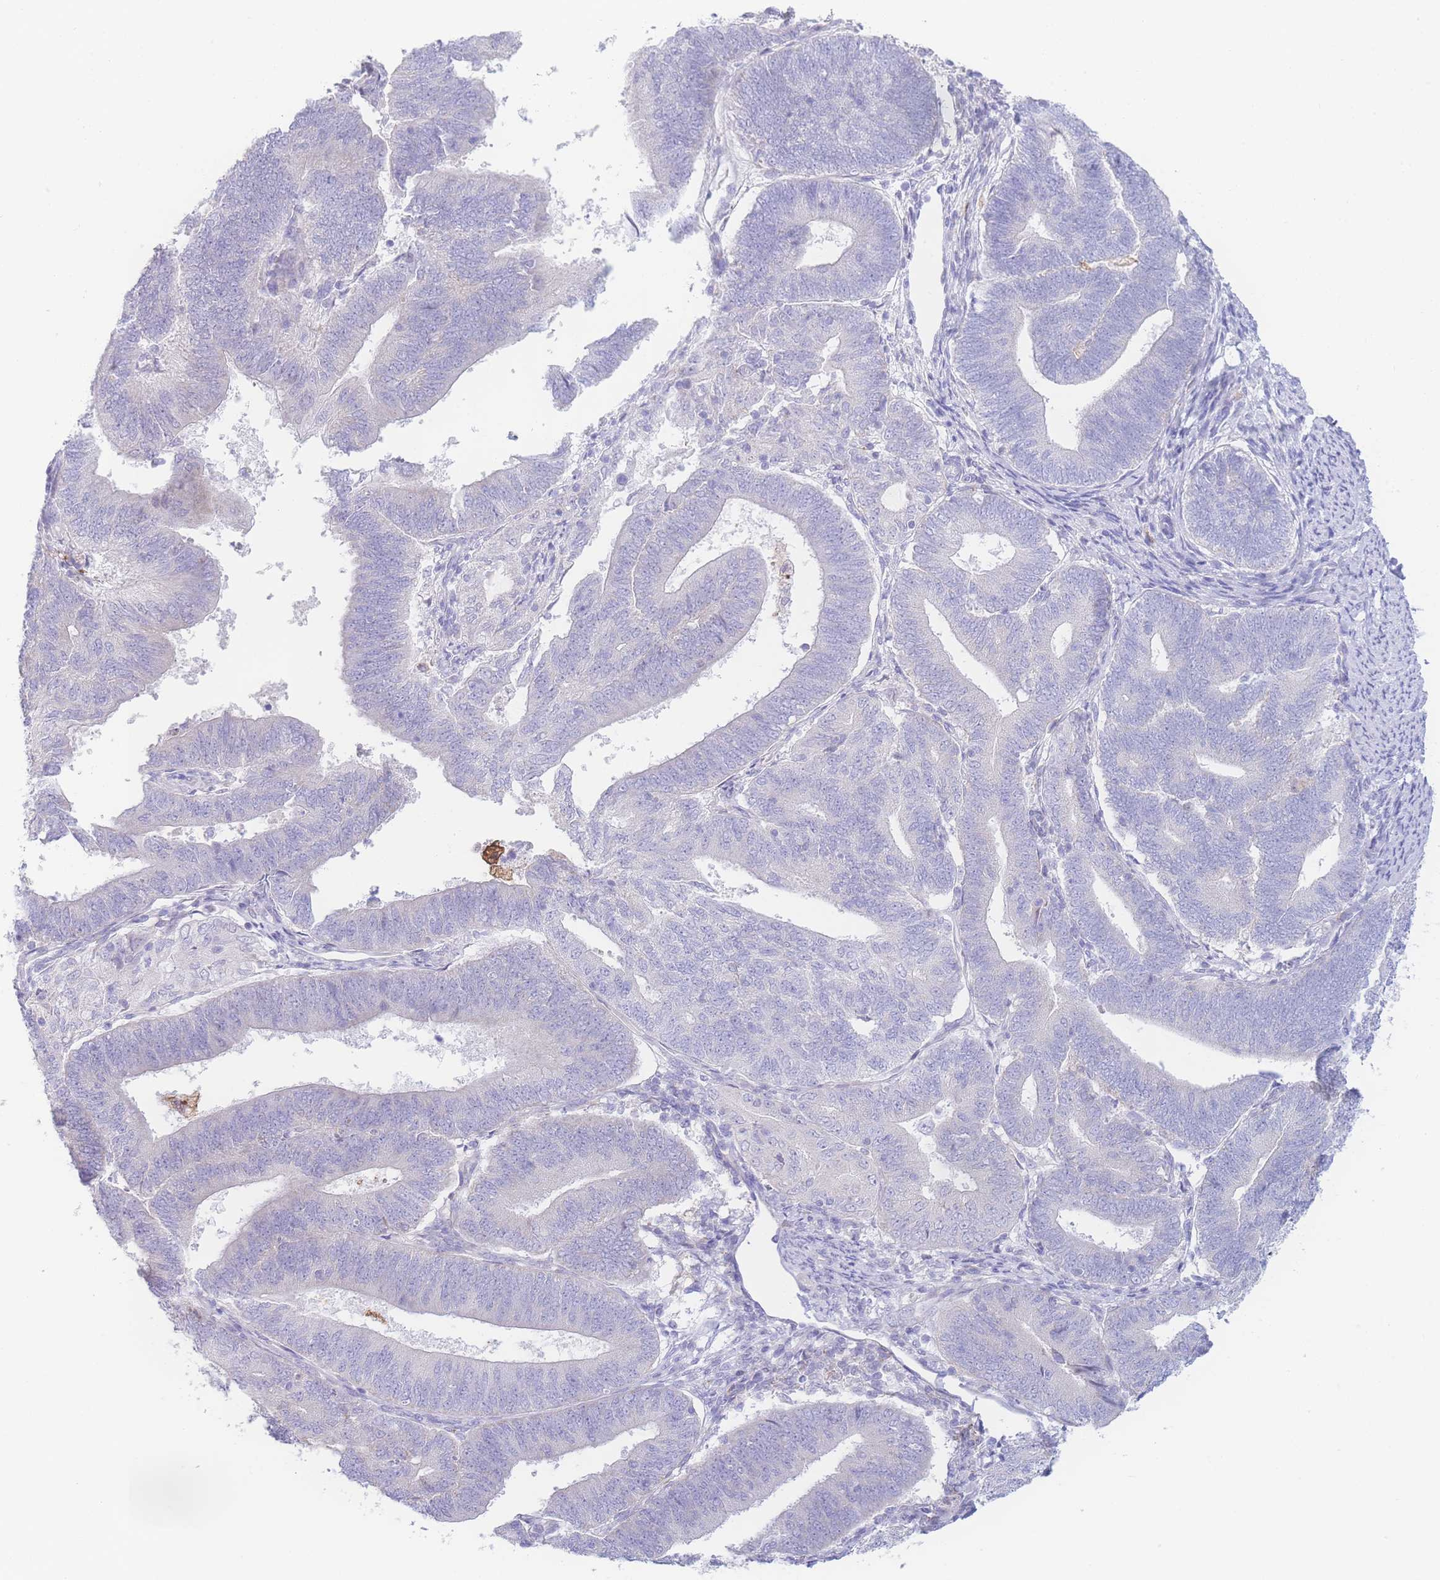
{"staining": {"intensity": "negative", "quantity": "none", "location": "none"}, "tissue": "endometrial cancer", "cell_type": "Tumor cells", "image_type": "cancer", "snomed": [{"axis": "morphology", "description": "Adenocarcinoma, NOS"}, {"axis": "topography", "description": "Endometrium"}], "caption": "DAB immunohistochemical staining of adenocarcinoma (endometrial) shows no significant staining in tumor cells.", "gene": "NBEAL1", "patient": {"sex": "female", "age": 70}}